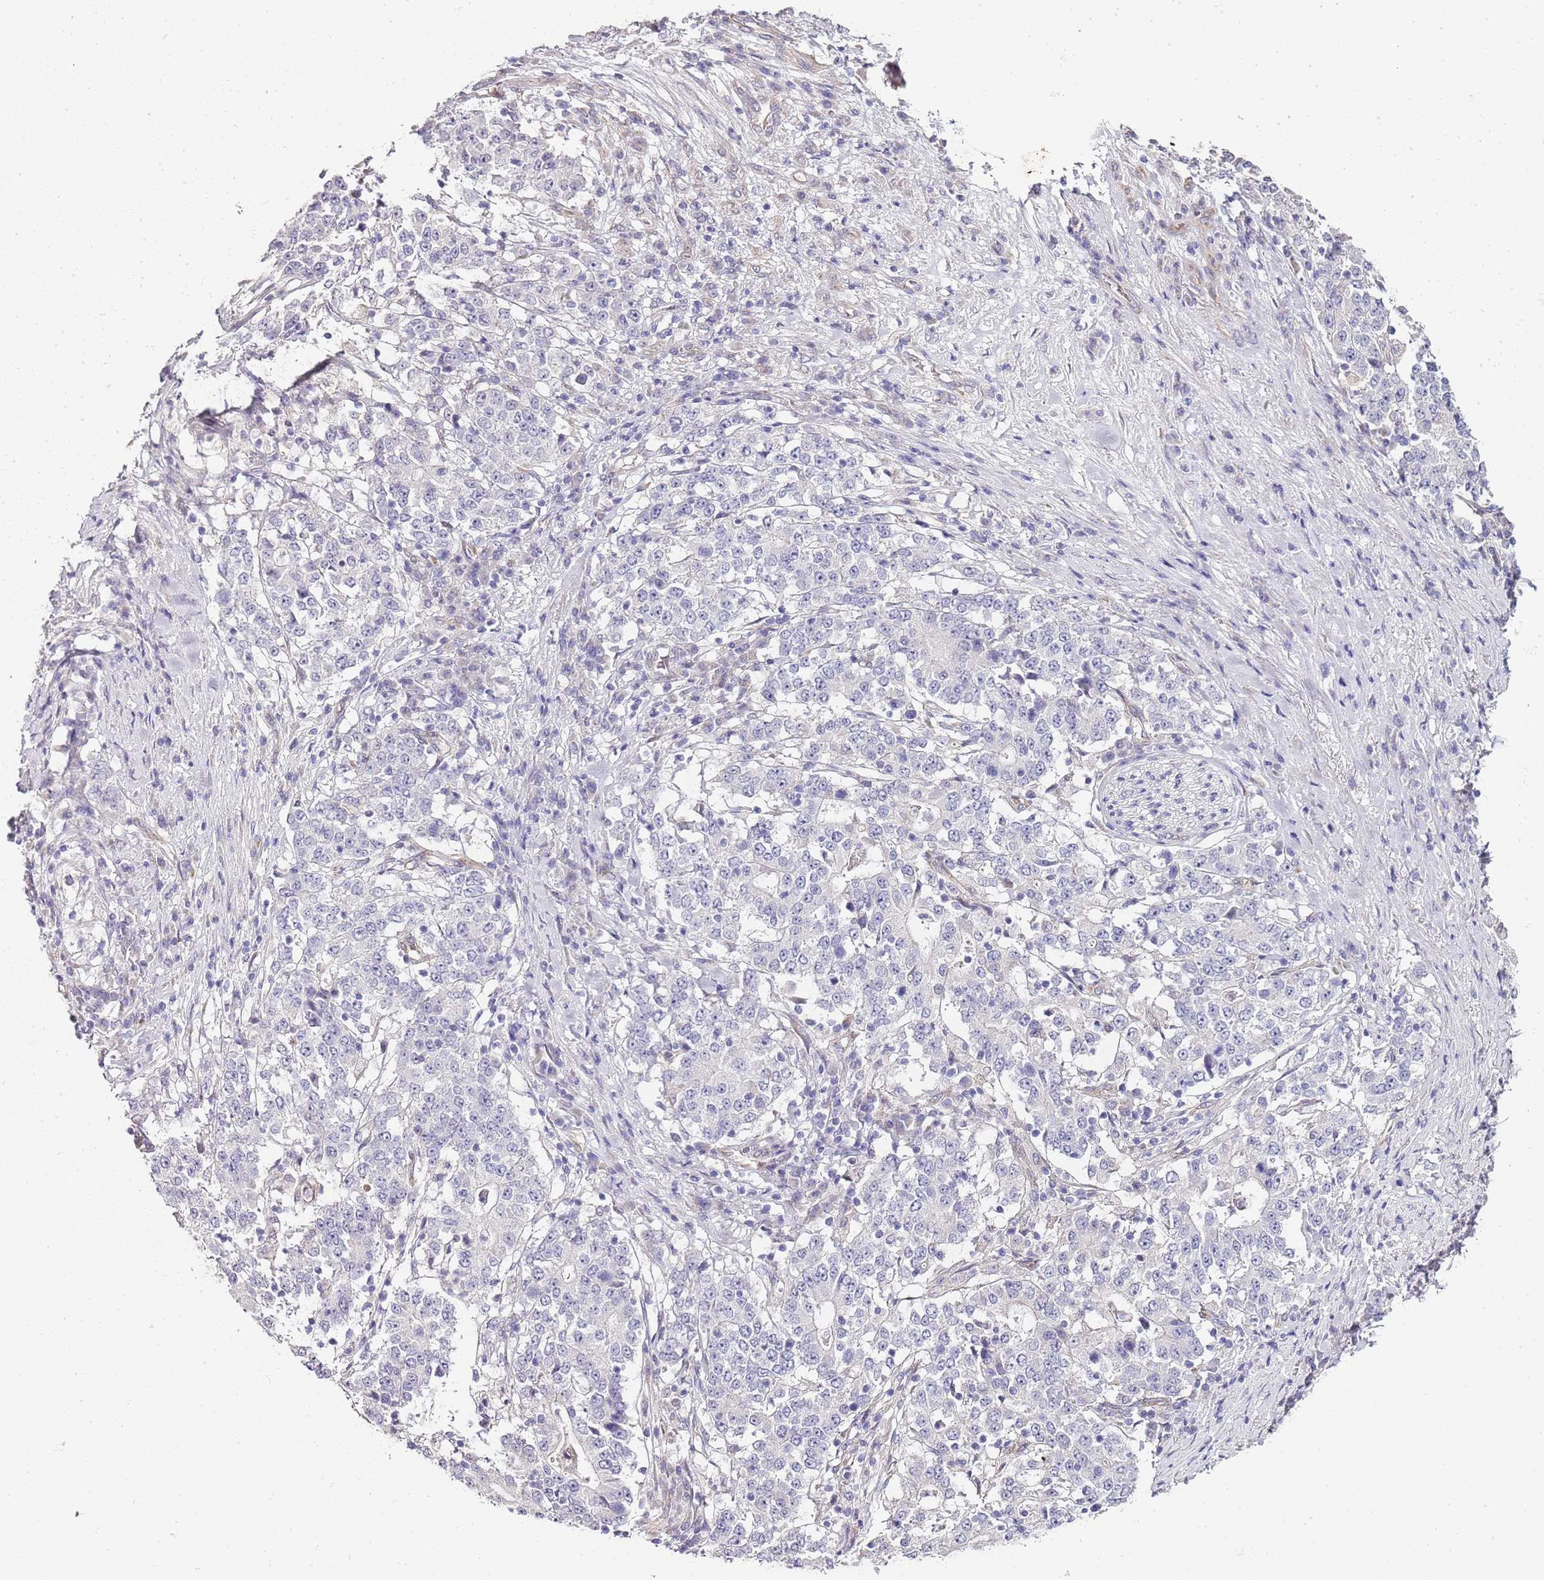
{"staining": {"intensity": "negative", "quantity": "none", "location": "none"}, "tissue": "stomach cancer", "cell_type": "Tumor cells", "image_type": "cancer", "snomed": [{"axis": "morphology", "description": "Adenocarcinoma, NOS"}, {"axis": "topography", "description": "Stomach"}], "caption": "Immunohistochemistry (IHC) image of human stomach cancer (adenocarcinoma) stained for a protein (brown), which exhibits no staining in tumor cells.", "gene": "TBC1D9", "patient": {"sex": "male", "age": 59}}